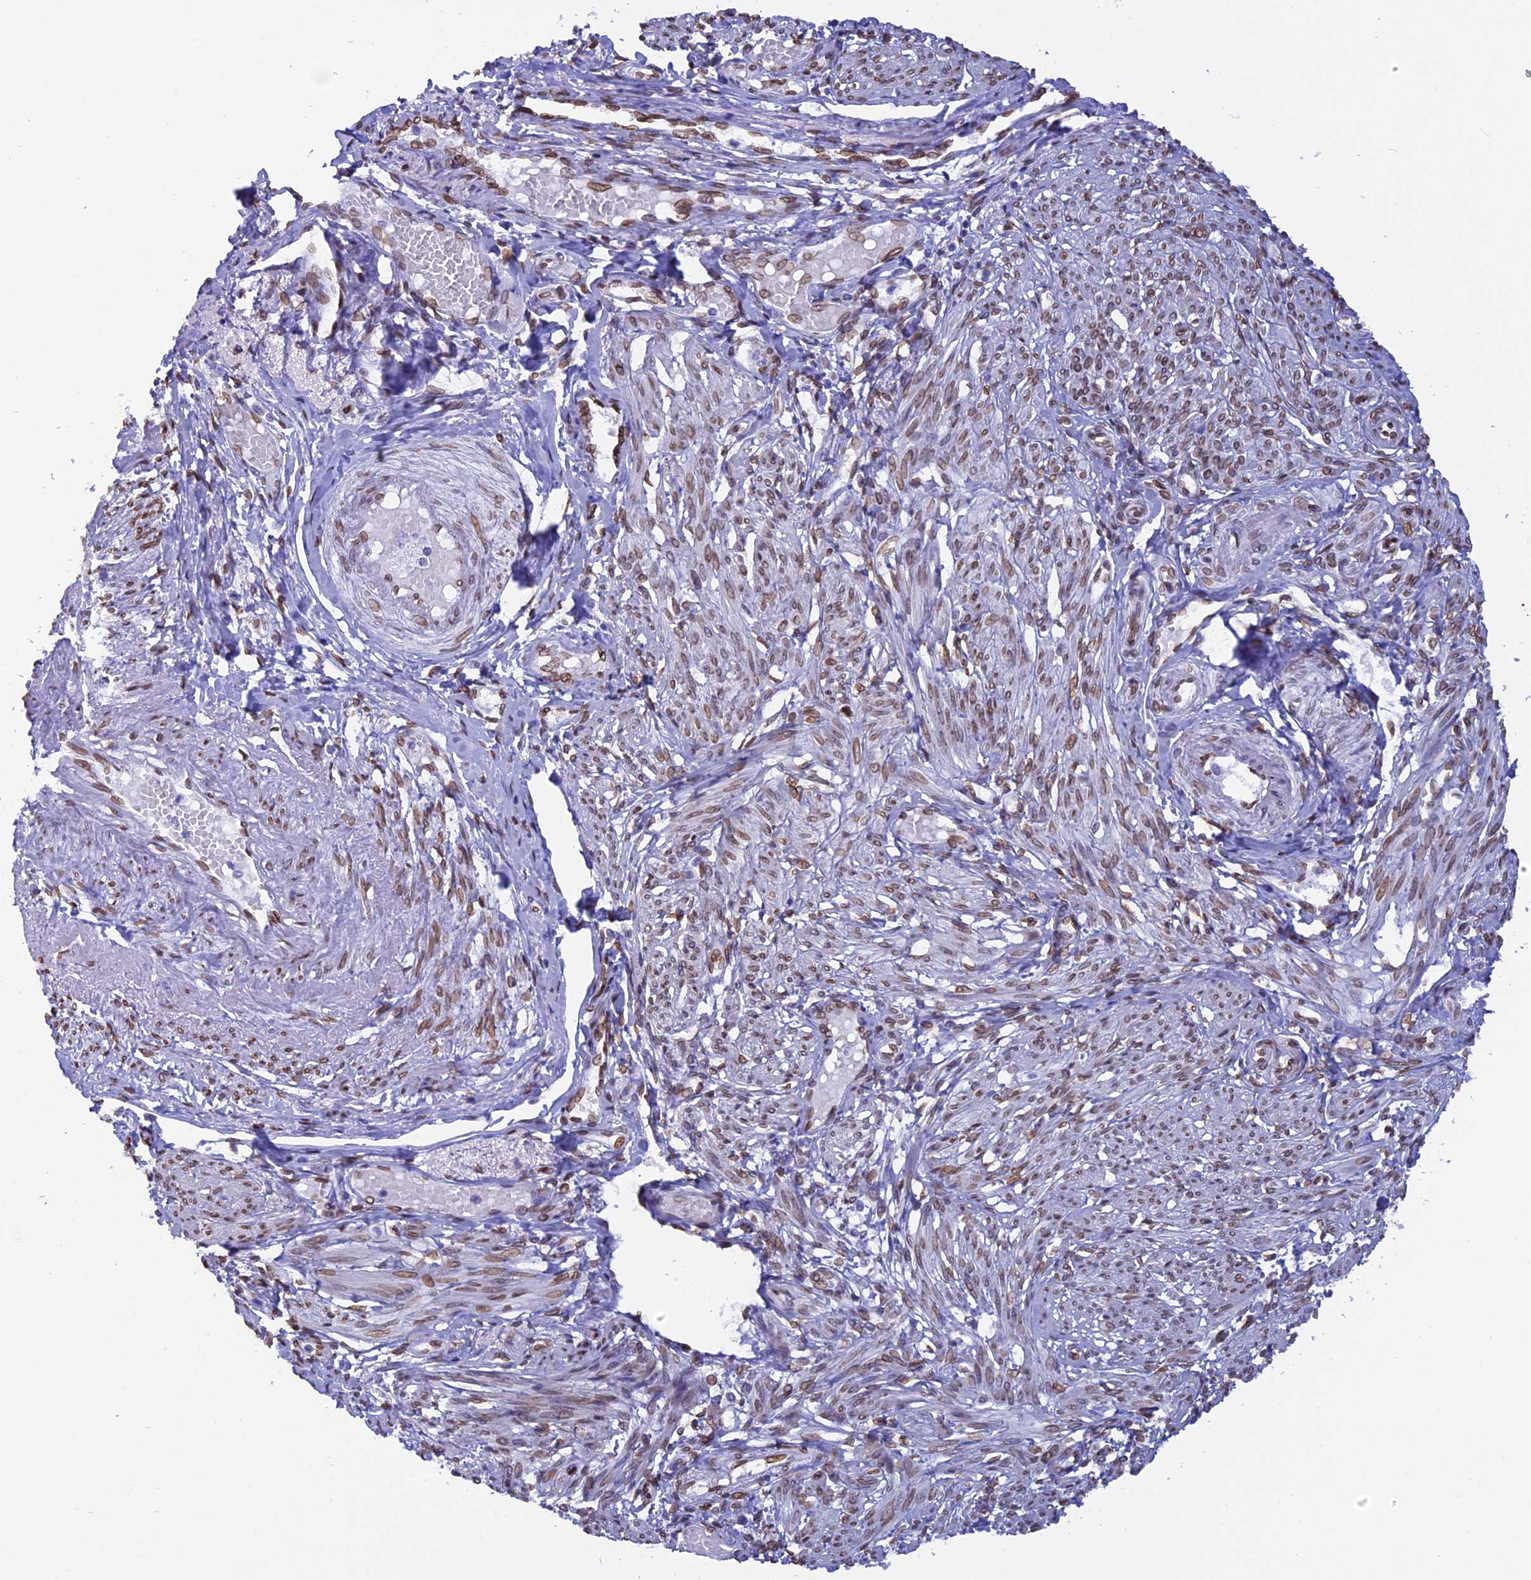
{"staining": {"intensity": "moderate", "quantity": ">75%", "location": "nuclear"}, "tissue": "smooth muscle", "cell_type": "Smooth muscle cells", "image_type": "normal", "snomed": [{"axis": "morphology", "description": "Normal tissue, NOS"}, {"axis": "topography", "description": "Smooth muscle"}], "caption": "Immunohistochemistry staining of benign smooth muscle, which shows medium levels of moderate nuclear positivity in about >75% of smooth muscle cells indicating moderate nuclear protein staining. The staining was performed using DAB (brown) for protein detection and nuclei were counterstained in hematoxylin (blue).", "gene": "TMPRSS7", "patient": {"sex": "female", "age": 39}}